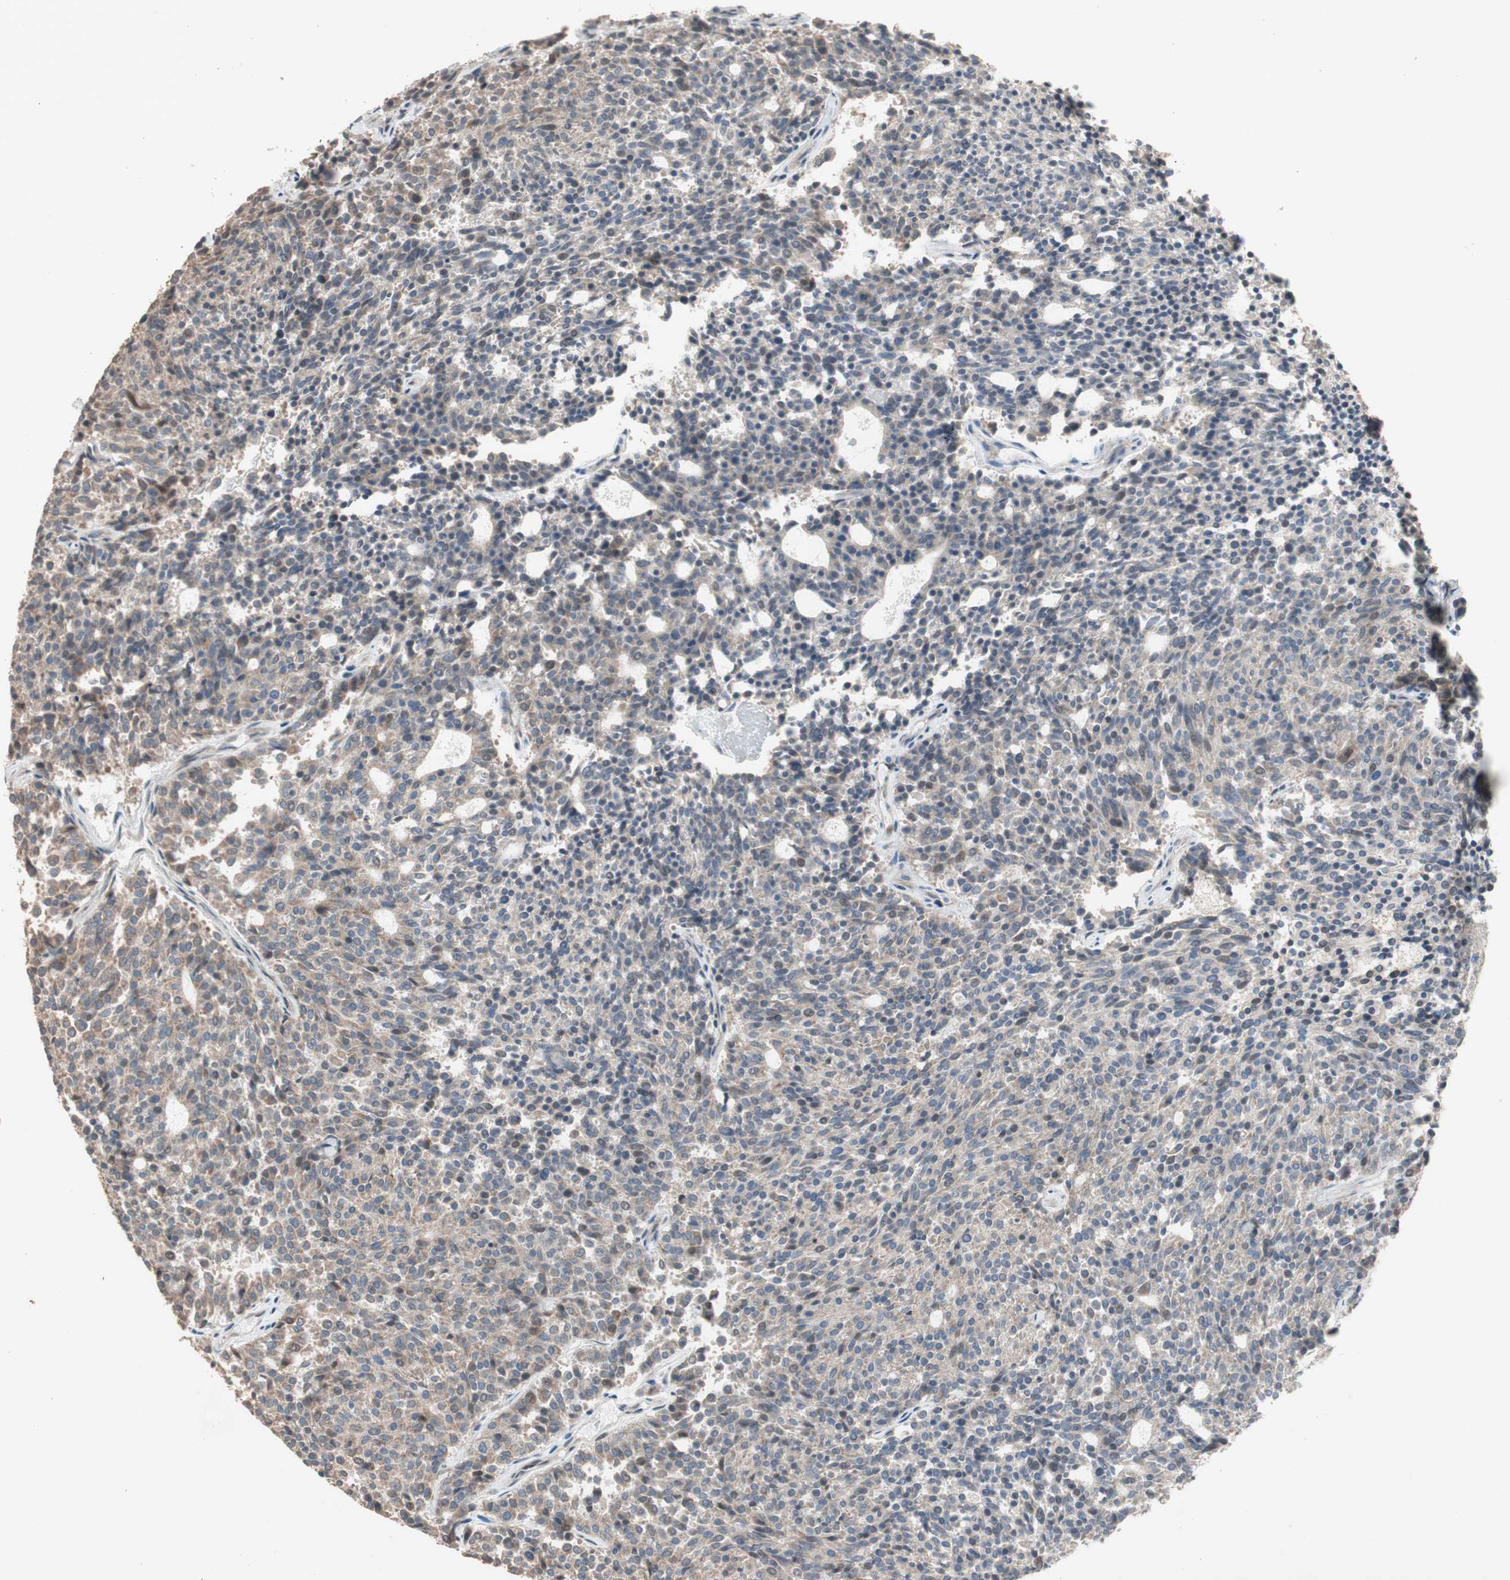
{"staining": {"intensity": "moderate", "quantity": ">75%", "location": "cytoplasmic/membranous"}, "tissue": "carcinoid", "cell_type": "Tumor cells", "image_type": "cancer", "snomed": [{"axis": "morphology", "description": "Carcinoid, malignant, NOS"}, {"axis": "topography", "description": "Pancreas"}], "caption": "IHC histopathology image of malignant carcinoid stained for a protein (brown), which reveals medium levels of moderate cytoplasmic/membranous staining in approximately >75% of tumor cells.", "gene": "RARRES1", "patient": {"sex": "female", "age": 54}}